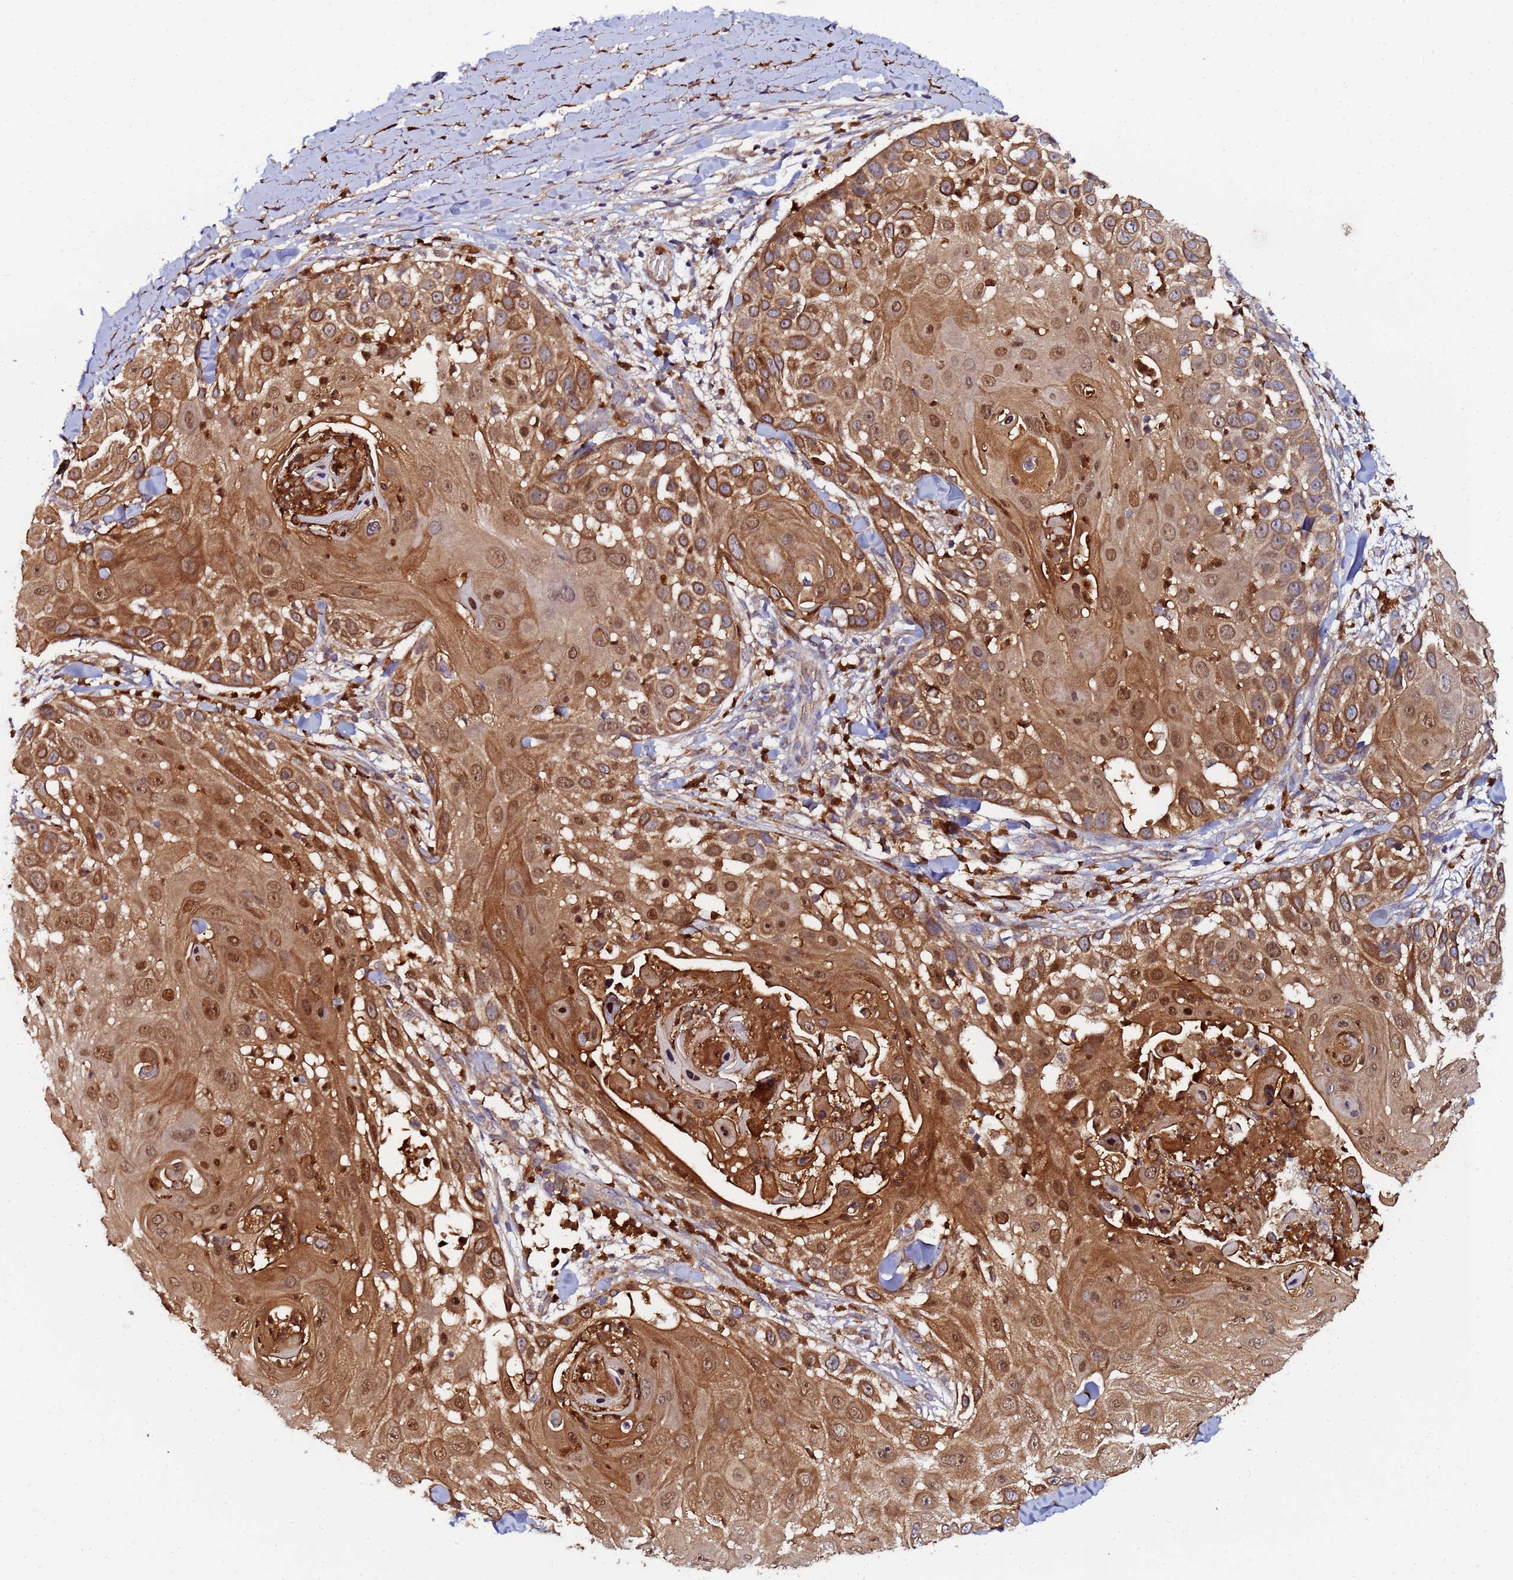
{"staining": {"intensity": "strong", "quantity": ">75%", "location": "cytoplasmic/membranous,nuclear"}, "tissue": "skin cancer", "cell_type": "Tumor cells", "image_type": "cancer", "snomed": [{"axis": "morphology", "description": "Squamous cell carcinoma, NOS"}, {"axis": "topography", "description": "Skin"}], "caption": "Strong cytoplasmic/membranous and nuclear protein positivity is present in approximately >75% of tumor cells in skin cancer.", "gene": "CCDC127", "patient": {"sex": "female", "age": 44}}